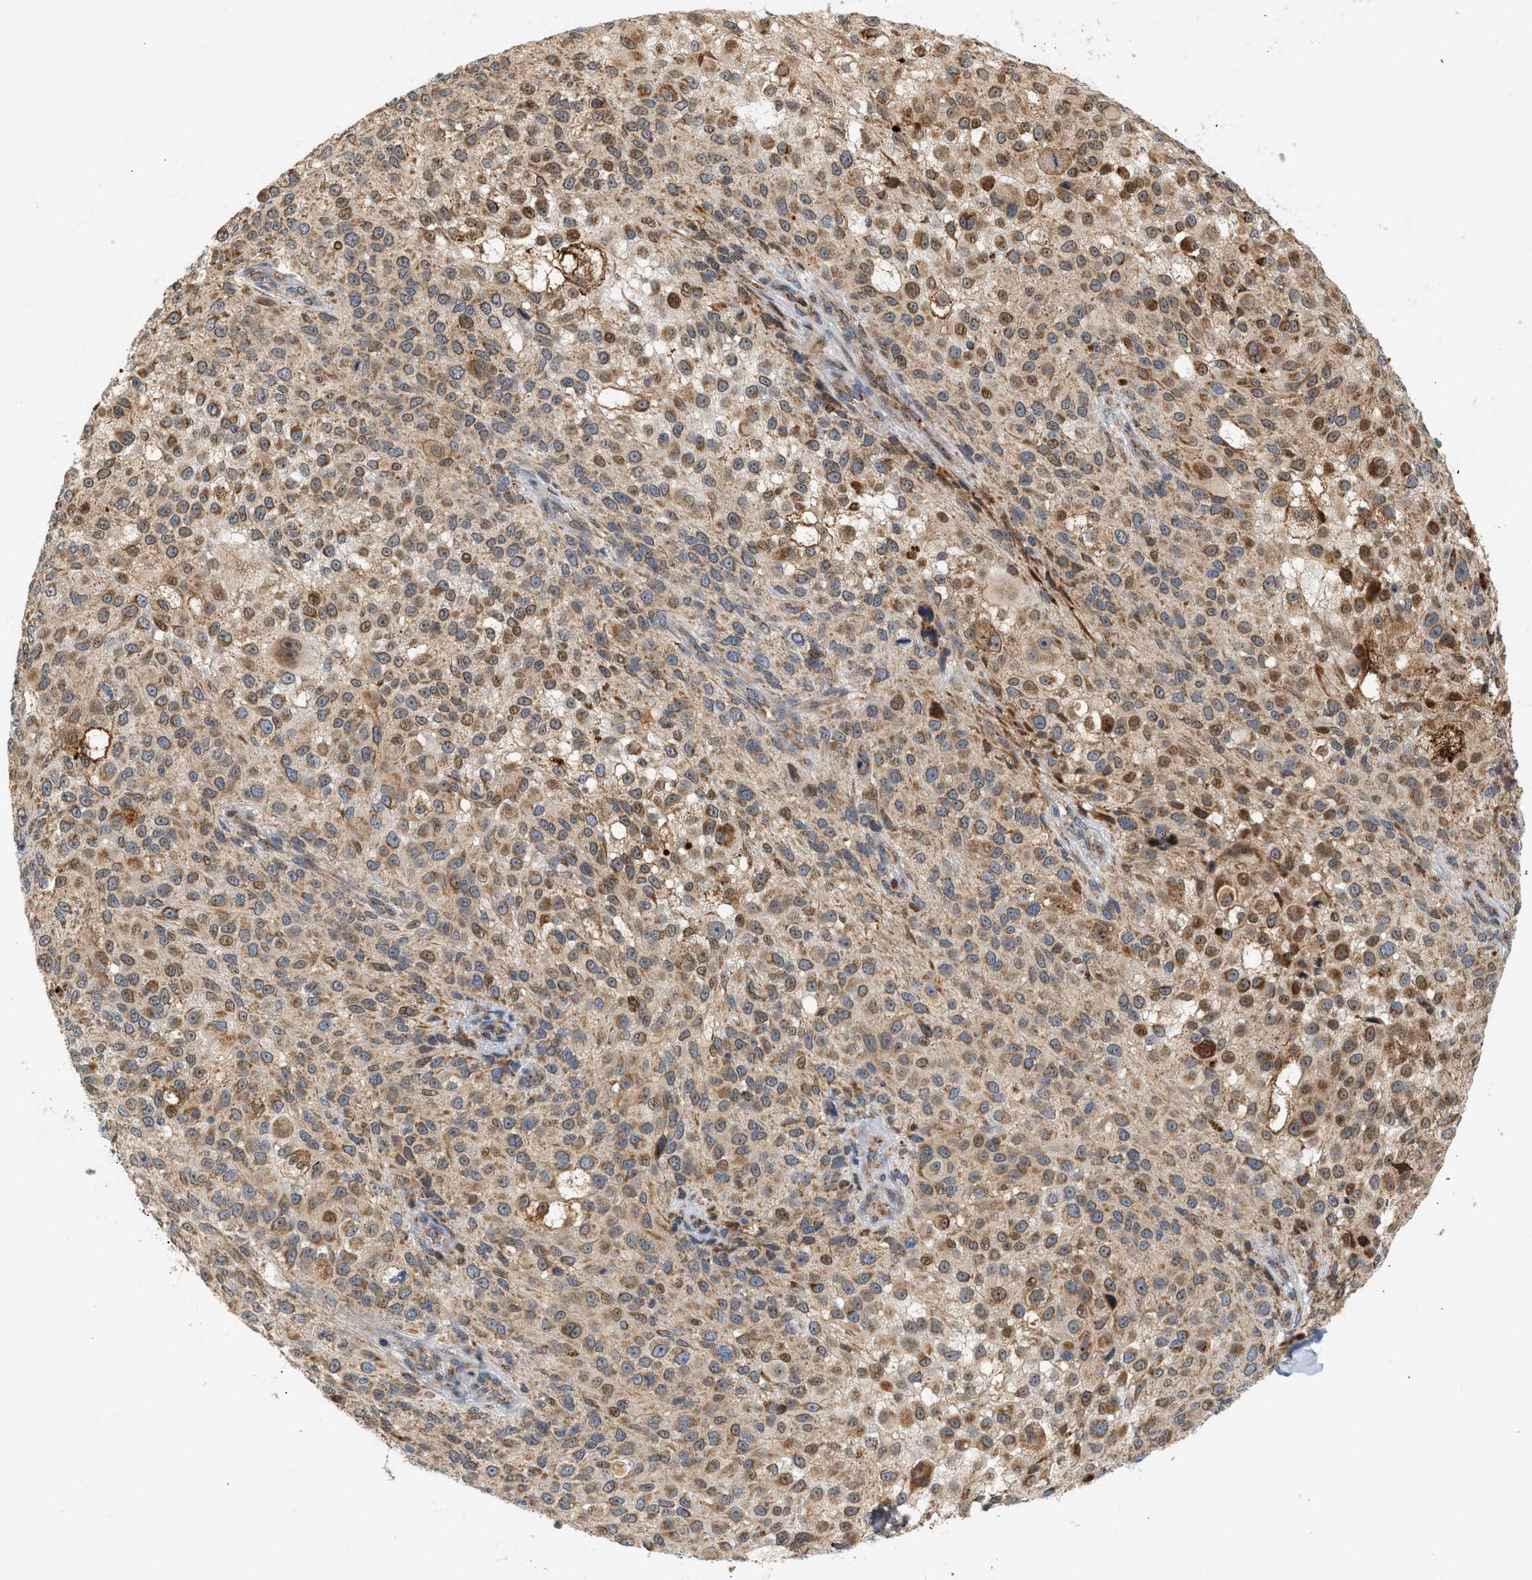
{"staining": {"intensity": "moderate", "quantity": ">75%", "location": "cytoplasmic/membranous"}, "tissue": "melanoma", "cell_type": "Tumor cells", "image_type": "cancer", "snomed": [{"axis": "morphology", "description": "Necrosis, NOS"}, {"axis": "morphology", "description": "Malignant melanoma, NOS"}, {"axis": "topography", "description": "Skin"}], "caption": "The histopathology image demonstrates staining of melanoma, revealing moderate cytoplasmic/membranous protein expression (brown color) within tumor cells.", "gene": "MCU", "patient": {"sex": "female", "age": 87}}